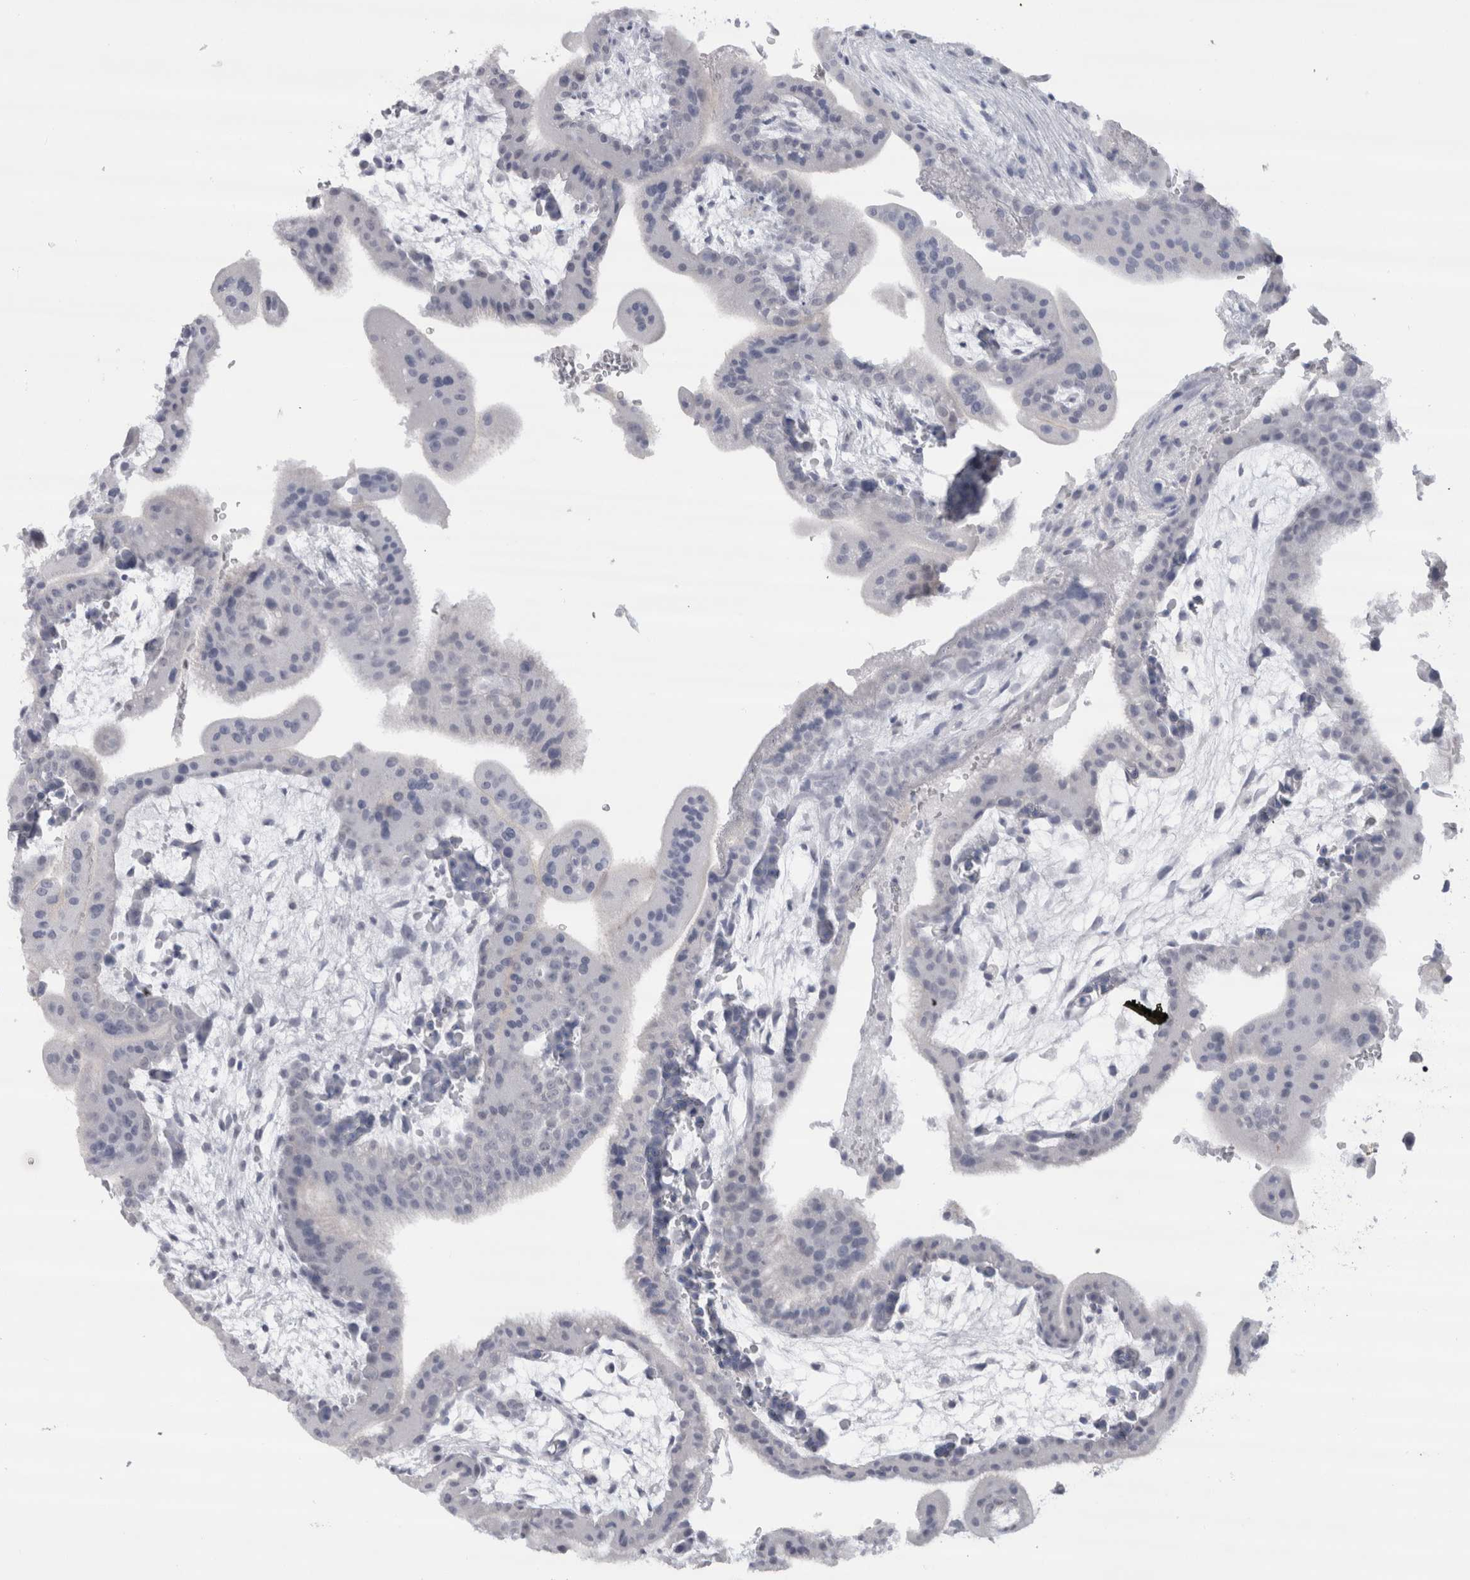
{"staining": {"intensity": "negative", "quantity": "none", "location": "none"}, "tissue": "placenta", "cell_type": "Decidual cells", "image_type": "normal", "snomed": [{"axis": "morphology", "description": "Normal tissue, NOS"}, {"axis": "topography", "description": "Placenta"}], "caption": "IHC of benign placenta displays no positivity in decidual cells. (Brightfield microscopy of DAB immunohistochemistry (IHC) at high magnification).", "gene": "CDH17", "patient": {"sex": "female", "age": 35}}